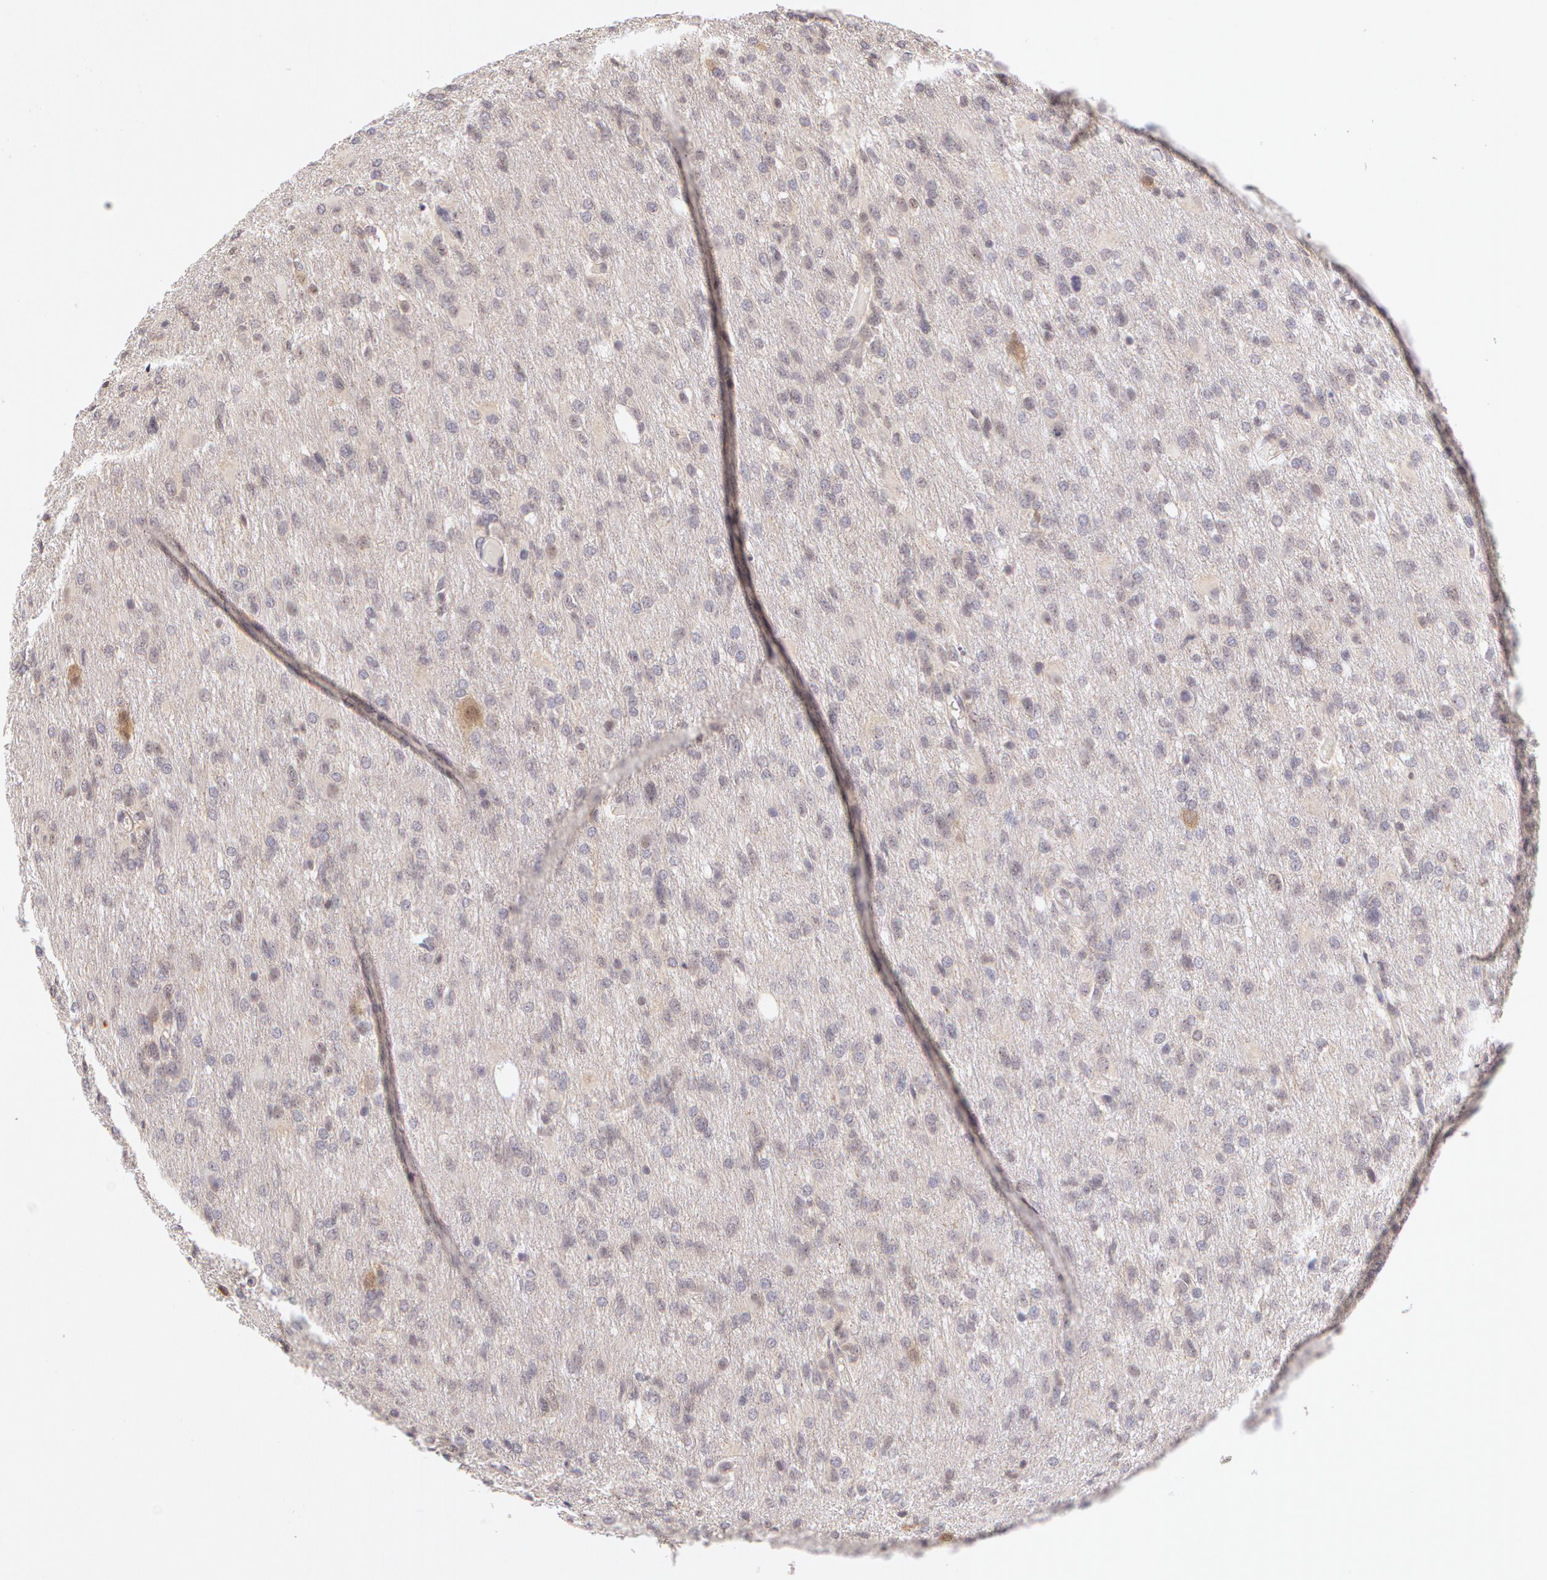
{"staining": {"intensity": "negative", "quantity": "none", "location": "none"}, "tissue": "glioma", "cell_type": "Tumor cells", "image_type": "cancer", "snomed": [{"axis": "morphology", "description": "Glioma, malignant, High grade"}, {"axis": "topography", "description": "Brain"}], "caption": "Glioma stained for a protein using IHC demonstrates no expression tumor cells.", "gene": "ZNF597", "patient": {"sex": "male", "age": 68}}